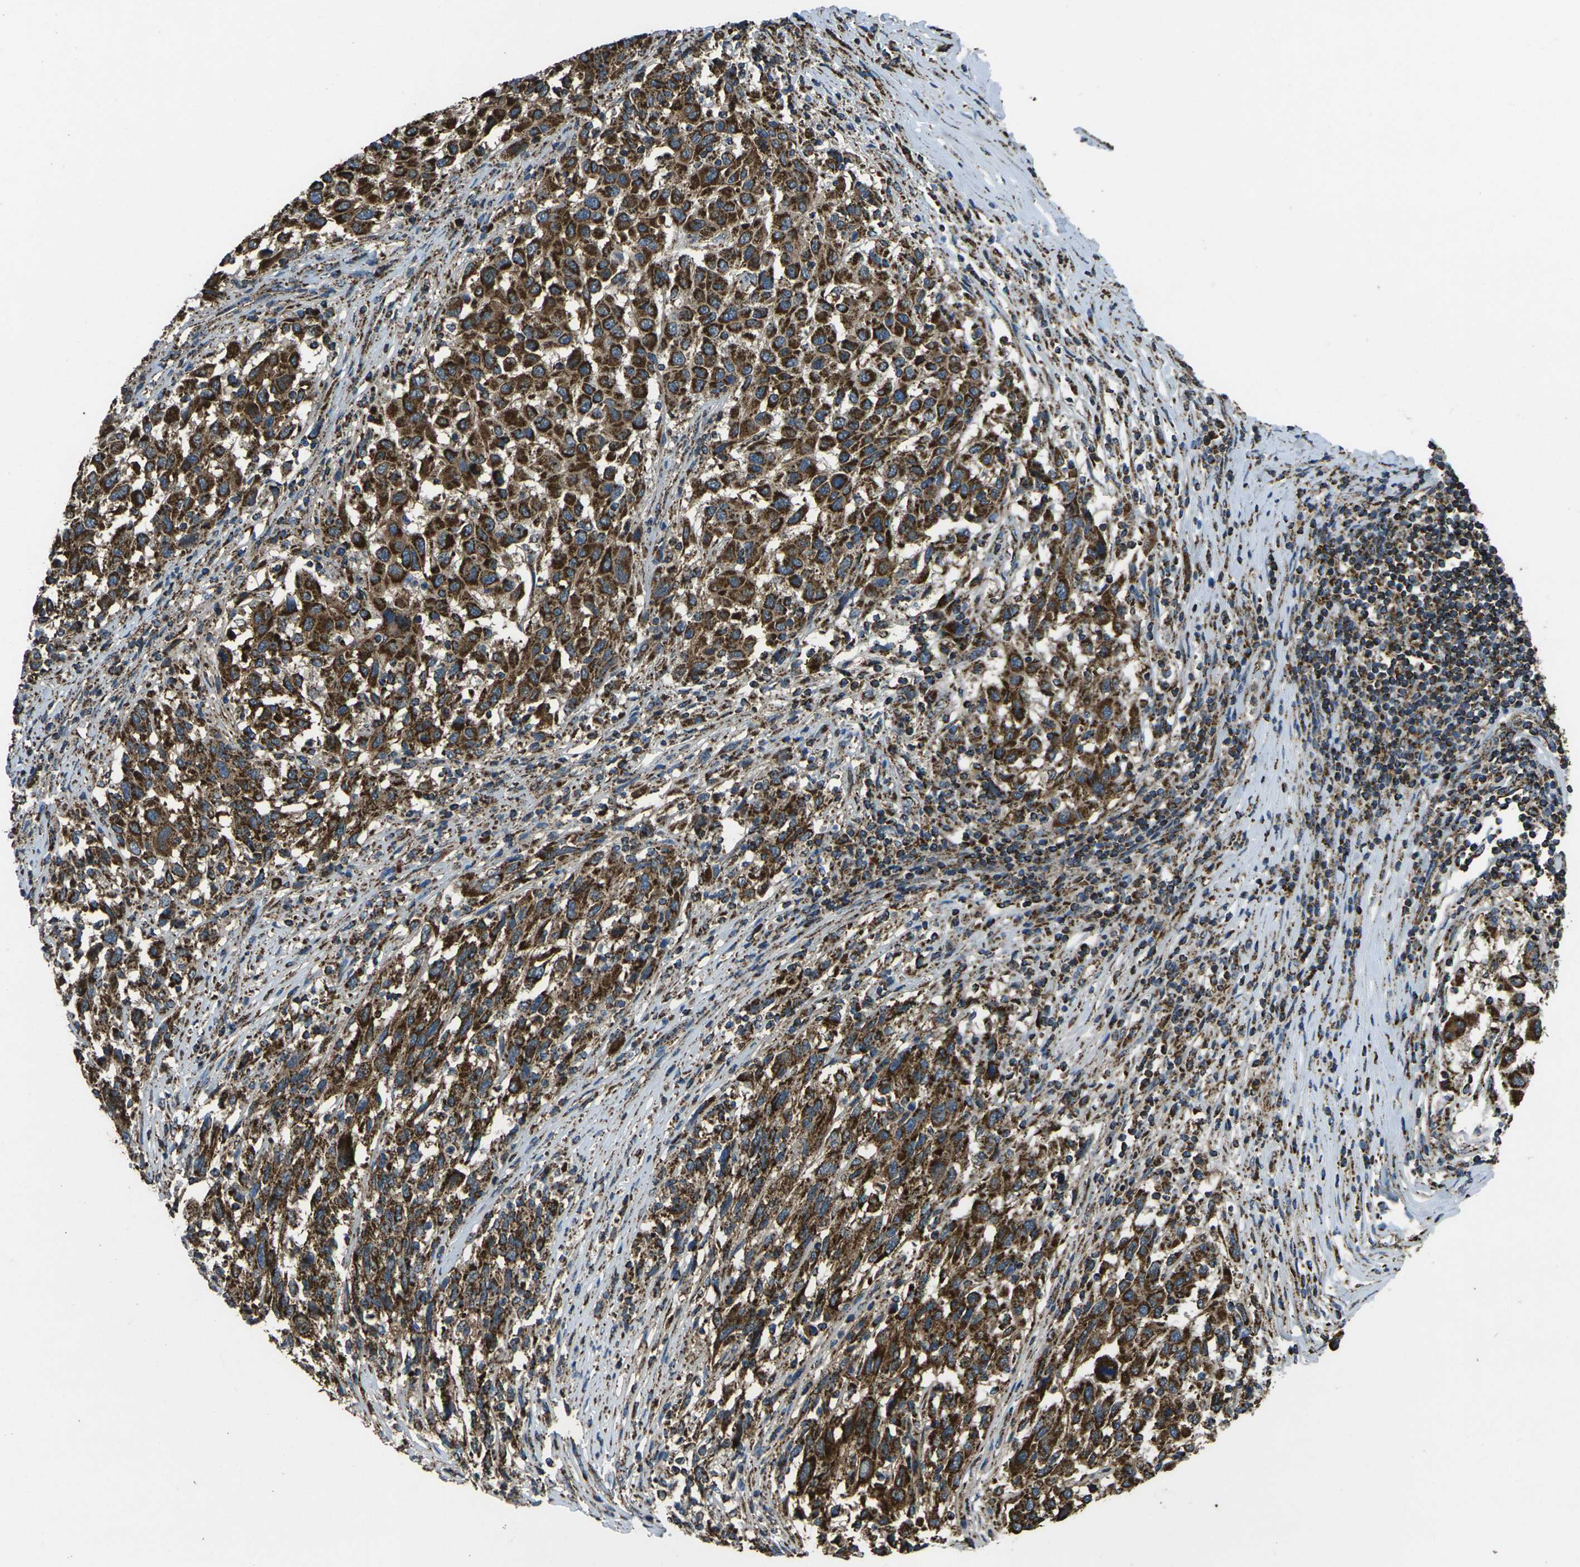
{"staining": {"intensity": "strong", "quantity": ">75%", "location": "cytoplasmic/membranous"}, "tissue": "melanoma", "cell_type": "Tumor cells", "image_type": "cancer", "snomed": [{"axis": "morphology", "description": "Malignant melanoma, Metastatic site"}, {"axis": "topography", "description": "Lymph node"}], "caption": "The image exhibits staining of melanoma, revealing strong cytoplasmic/membranous protein staining (brown color) within tumor cells.", "gene": "KLHL5", "patient": {"sex": "male", "age": 61}}